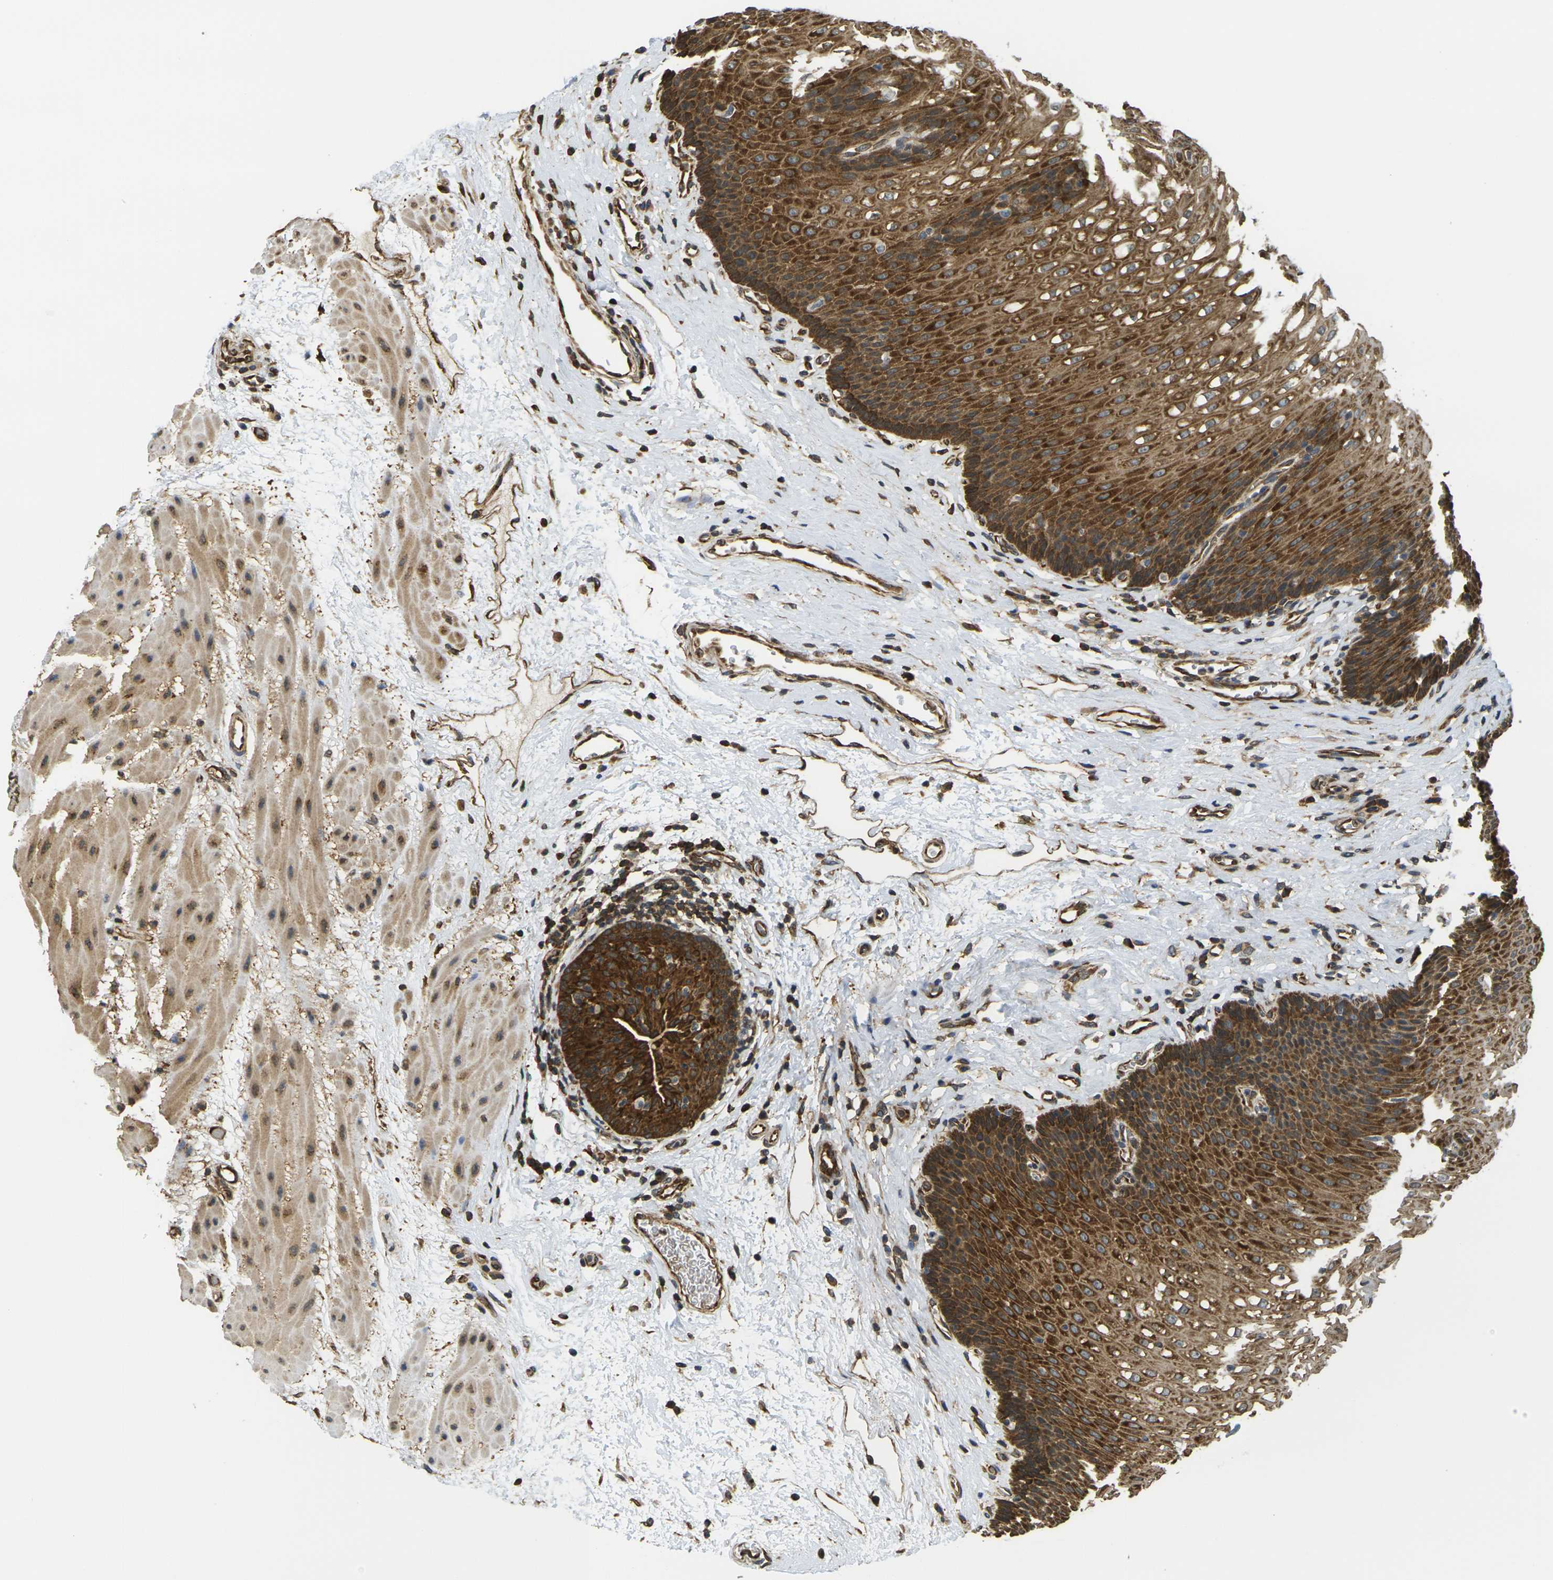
{"staining": {"intensity": "strong", "quantity": ">75%", "location": "cytoplasmic/membranous"}, "tissue": "esophagus", "cell_type": "Squamous epithelial cells", "image_type": "normal", "snomed": [{"axis": "morphology", "description": "Normal tissue, NOS"}, {"axis": "topography", "description": "Esophagus"}], "caption": "Normal esophagus exhibits strong cytoplasmic/membranous staining in about >75% of squamous epithelial cells Nuclei are stained in blue..", "gene": "CAST", "patient": {"sex": "male", "age": 48}}